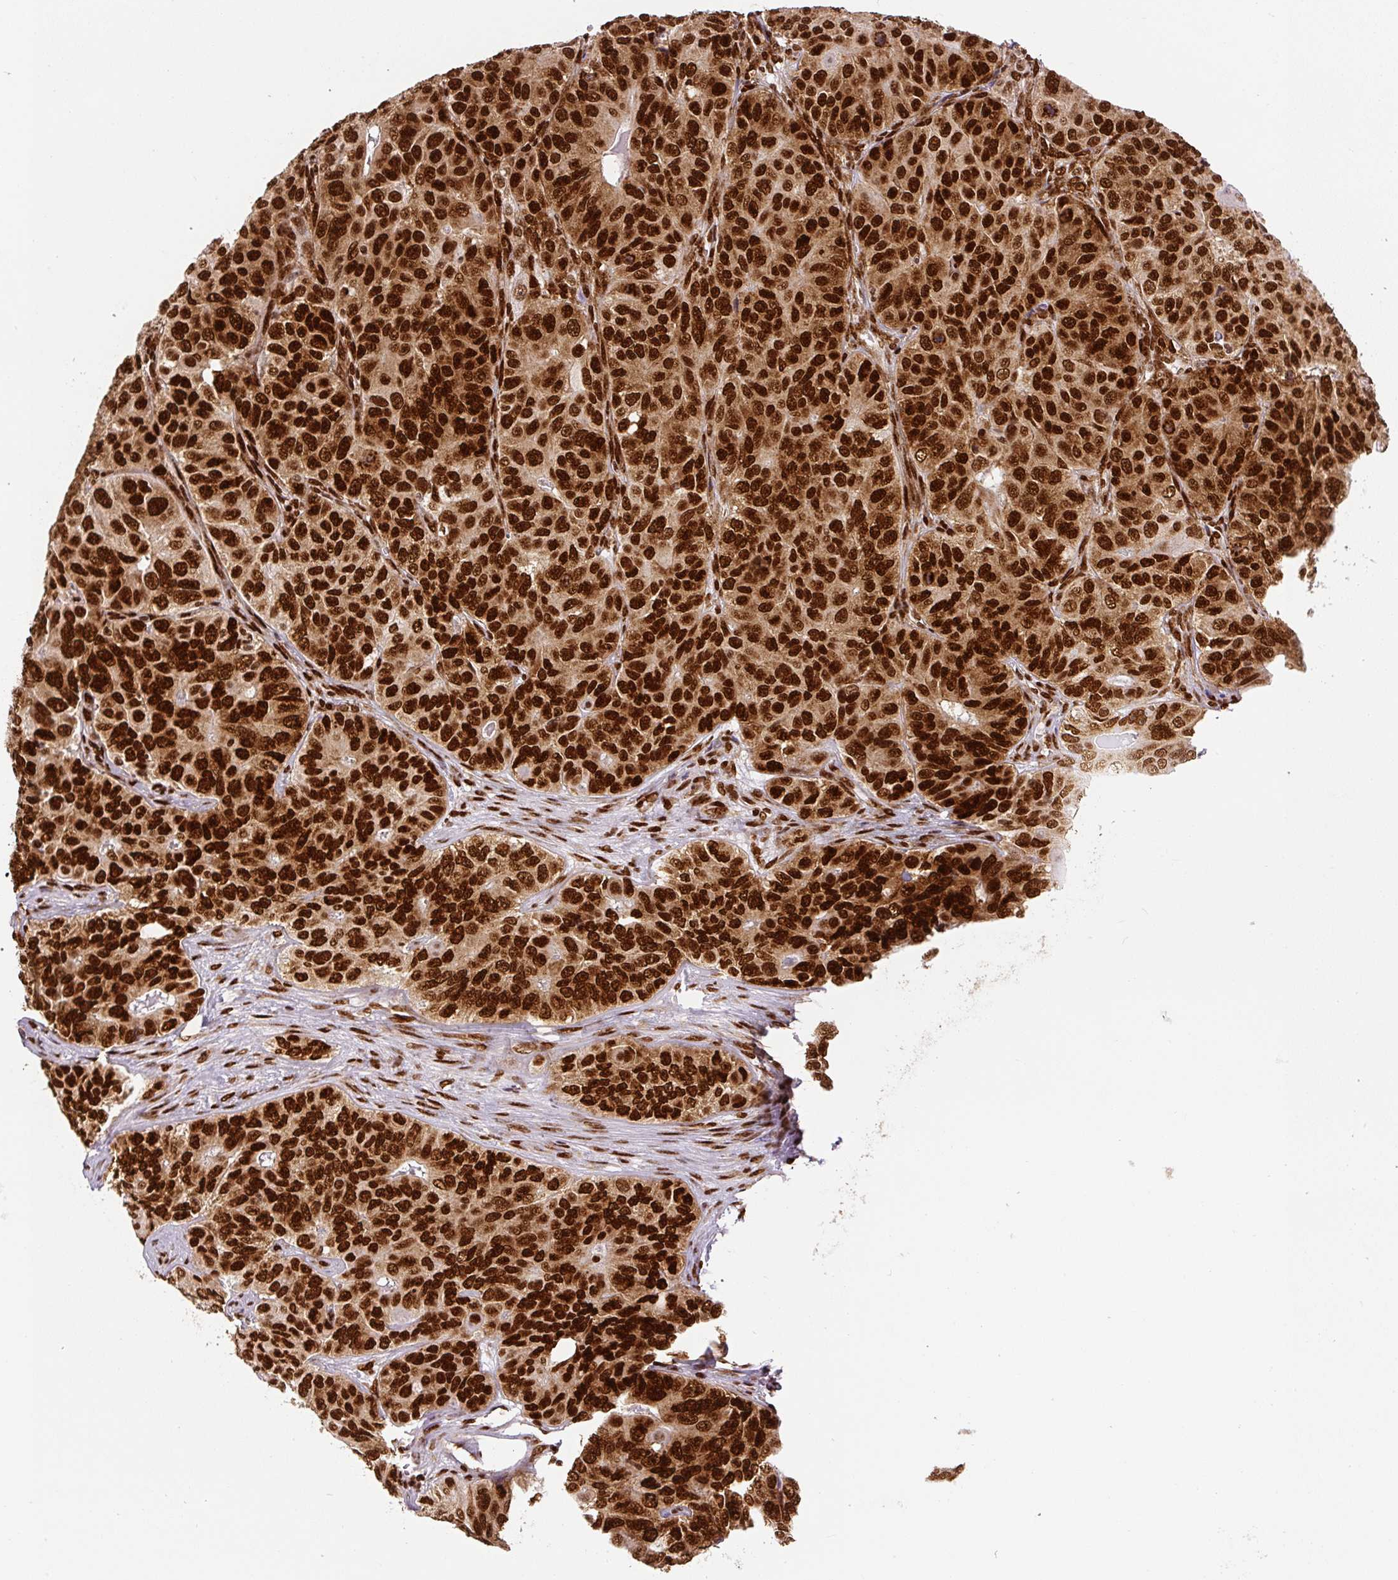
{"staining": {"intensity": "strong", "quantity": ">75%", "location": "nuclear"}, "tissue": "ovarian cancer", "cell_type": "Tumor cells", "image_type": "cancer", "snomed": [{"axis": "morphology", "description": "Carcinoma, endometroid"}, {"axis": "topography", "description": "Ovary"}], "caption": "Immunohistochemical staining of human ovarian cancer (endometroid carcinoma) demonstrates high levels of strong nuclear staining in about >75% of tumor cells. The staining was performed using DAB to visualize the protein expression in brown, while the nuclei were stained in blue with hematoxylin (Magnification: 20x).", "gene": "FUS", "patient": {"sex": "female", "age": 51}}